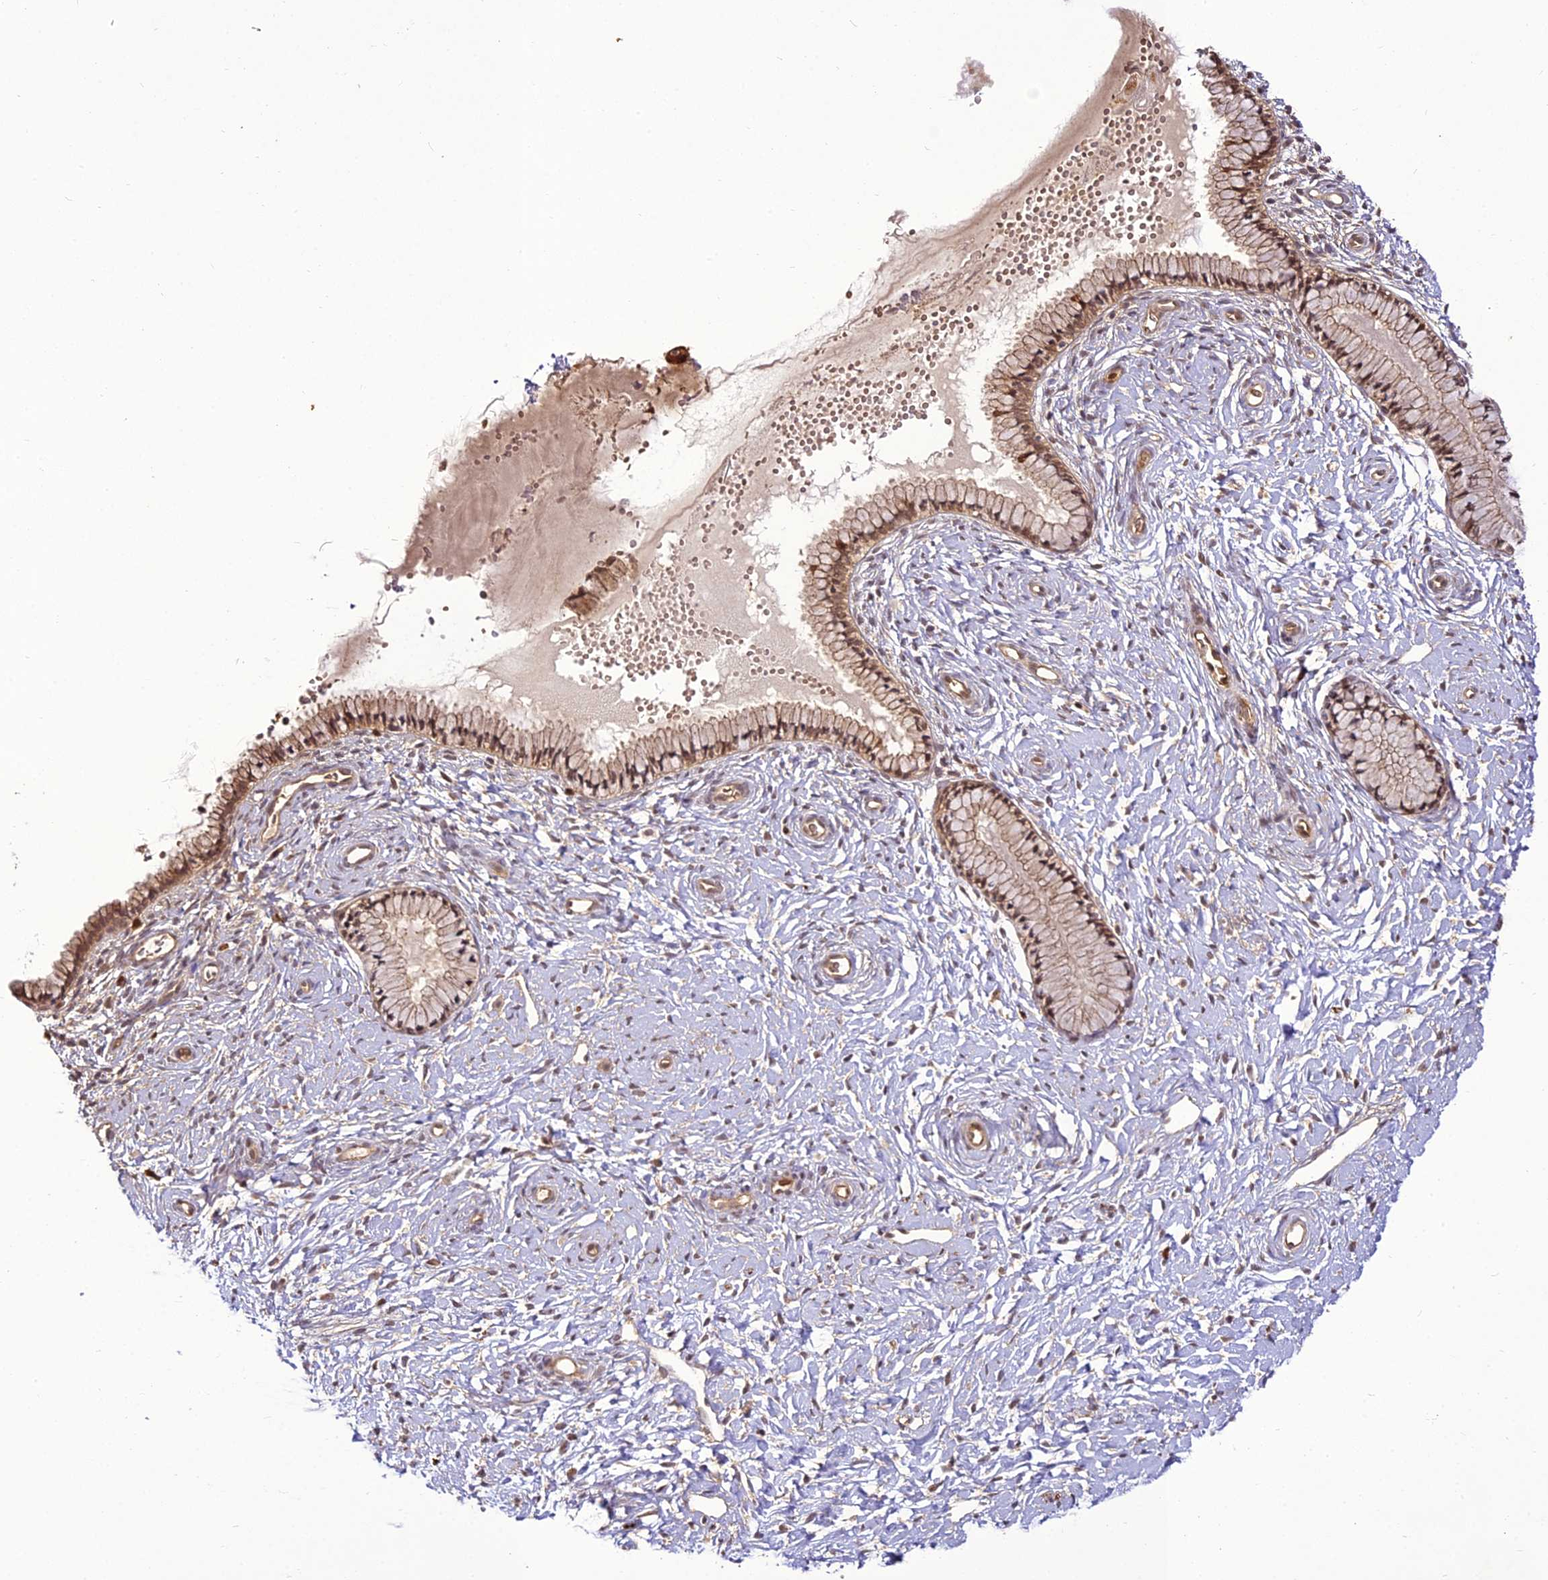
{"staining": {"intensity": "moderate", "quantity": "25%-75%", "location": "cytoplasmic/membranous,nuclear"}, "tissue": "cervix", "cell_type": "Glandular cells", "image_type": "normal", "snomed": [{"axis": "morphology", "description": "Normal tissue, NOS"}, {"axis": "topography", "description": "Cervix"}], "caption": "This image shows immunohistochemistry staining of normal cervix, with medium moderate cytoplasmic/membranous,nuclear positivity in about 25%-75% of glandular cells.", "gene": "BCDIN3D", "patient": {"sex": "female", "age": 33}}